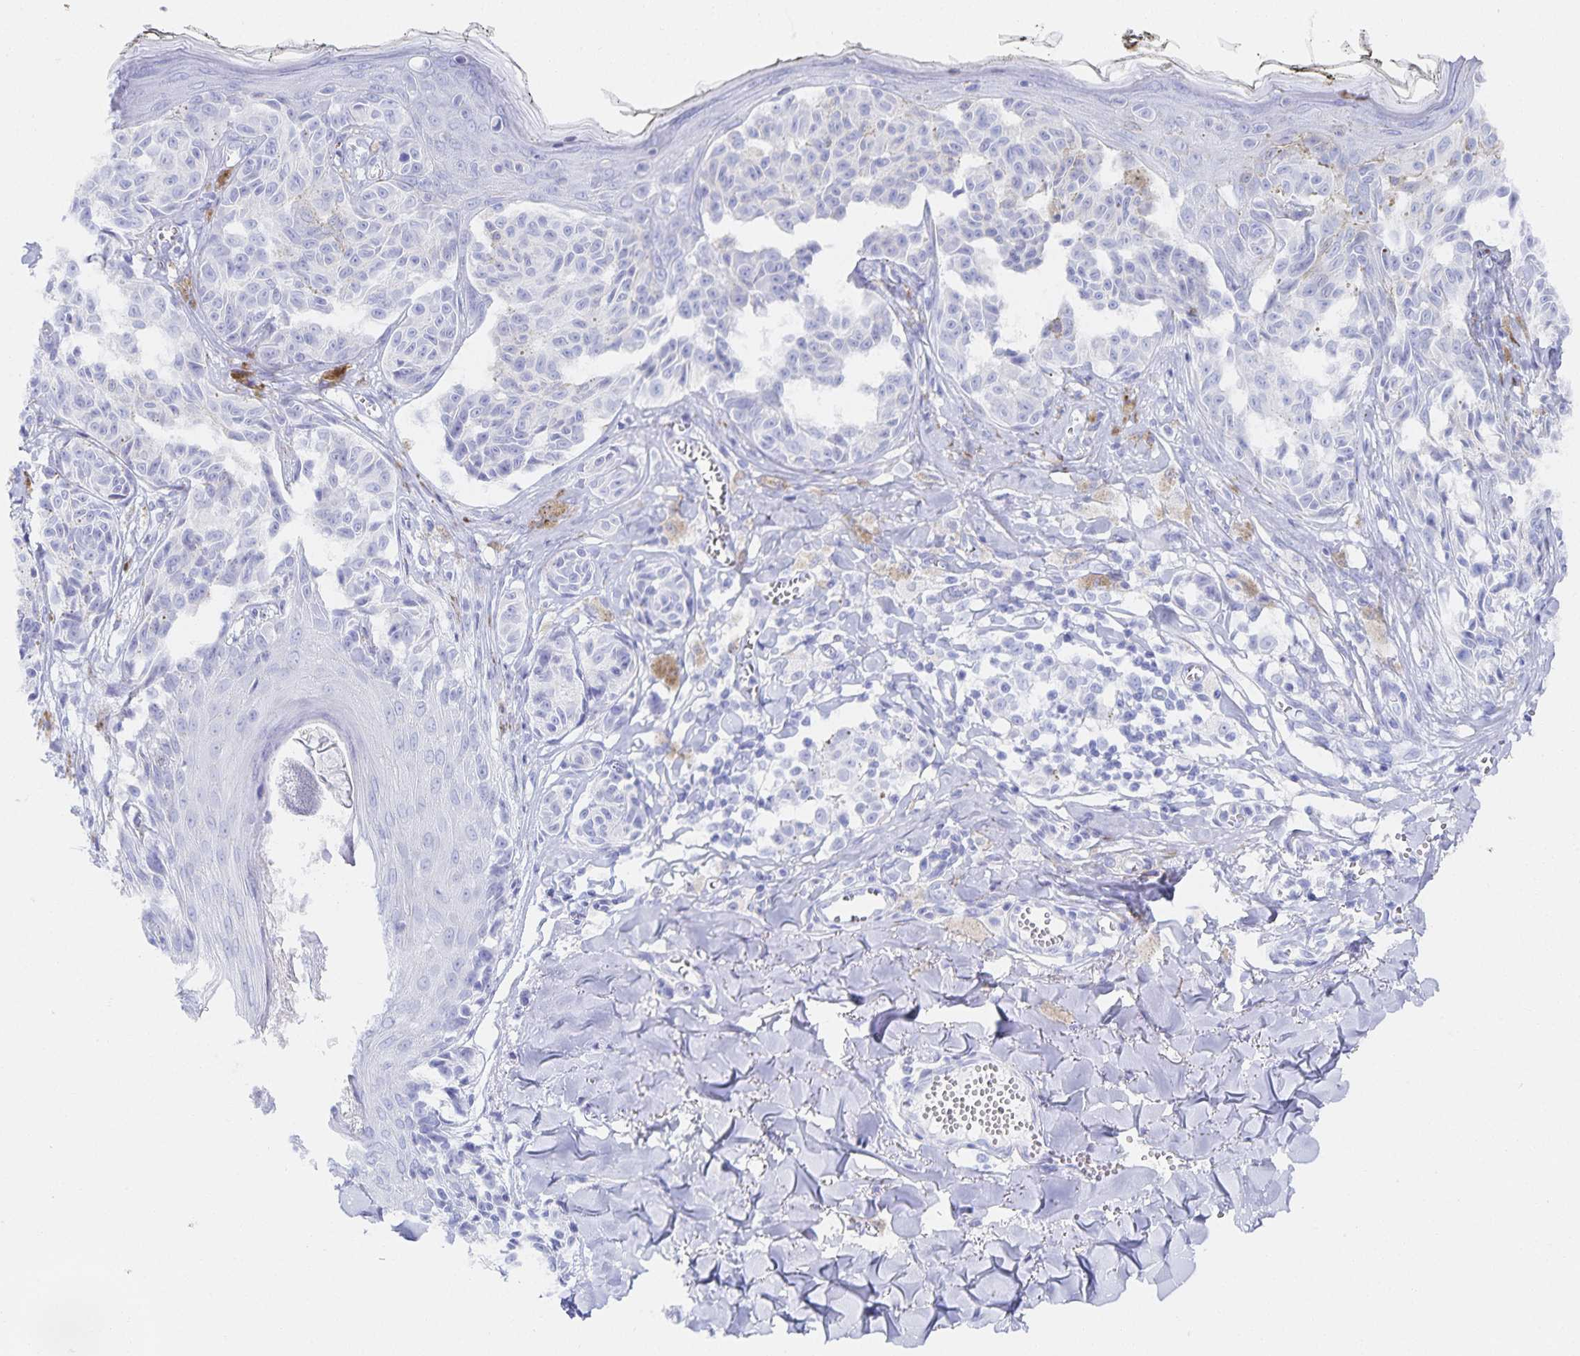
{"staining": {"intensity": "negative", "quantity": "none", "location": "none"}, "tissue": "melanoma", "cell_type": "Tumor cells", "image_type": "cancer", "snomed": [{"axis": "morphology", "description": "Malignant melanoma, NOS"}, {"axis": "topography", "description": "Skin"}], "caption": "High magnification brightfield microscopy of melanoma stained with DAB (brown) and counterstained with hematoxylin (blue): tumor cells show no significant expression.", "gene": "SNTN", "patient": {"sex": "female", "age": 43}}